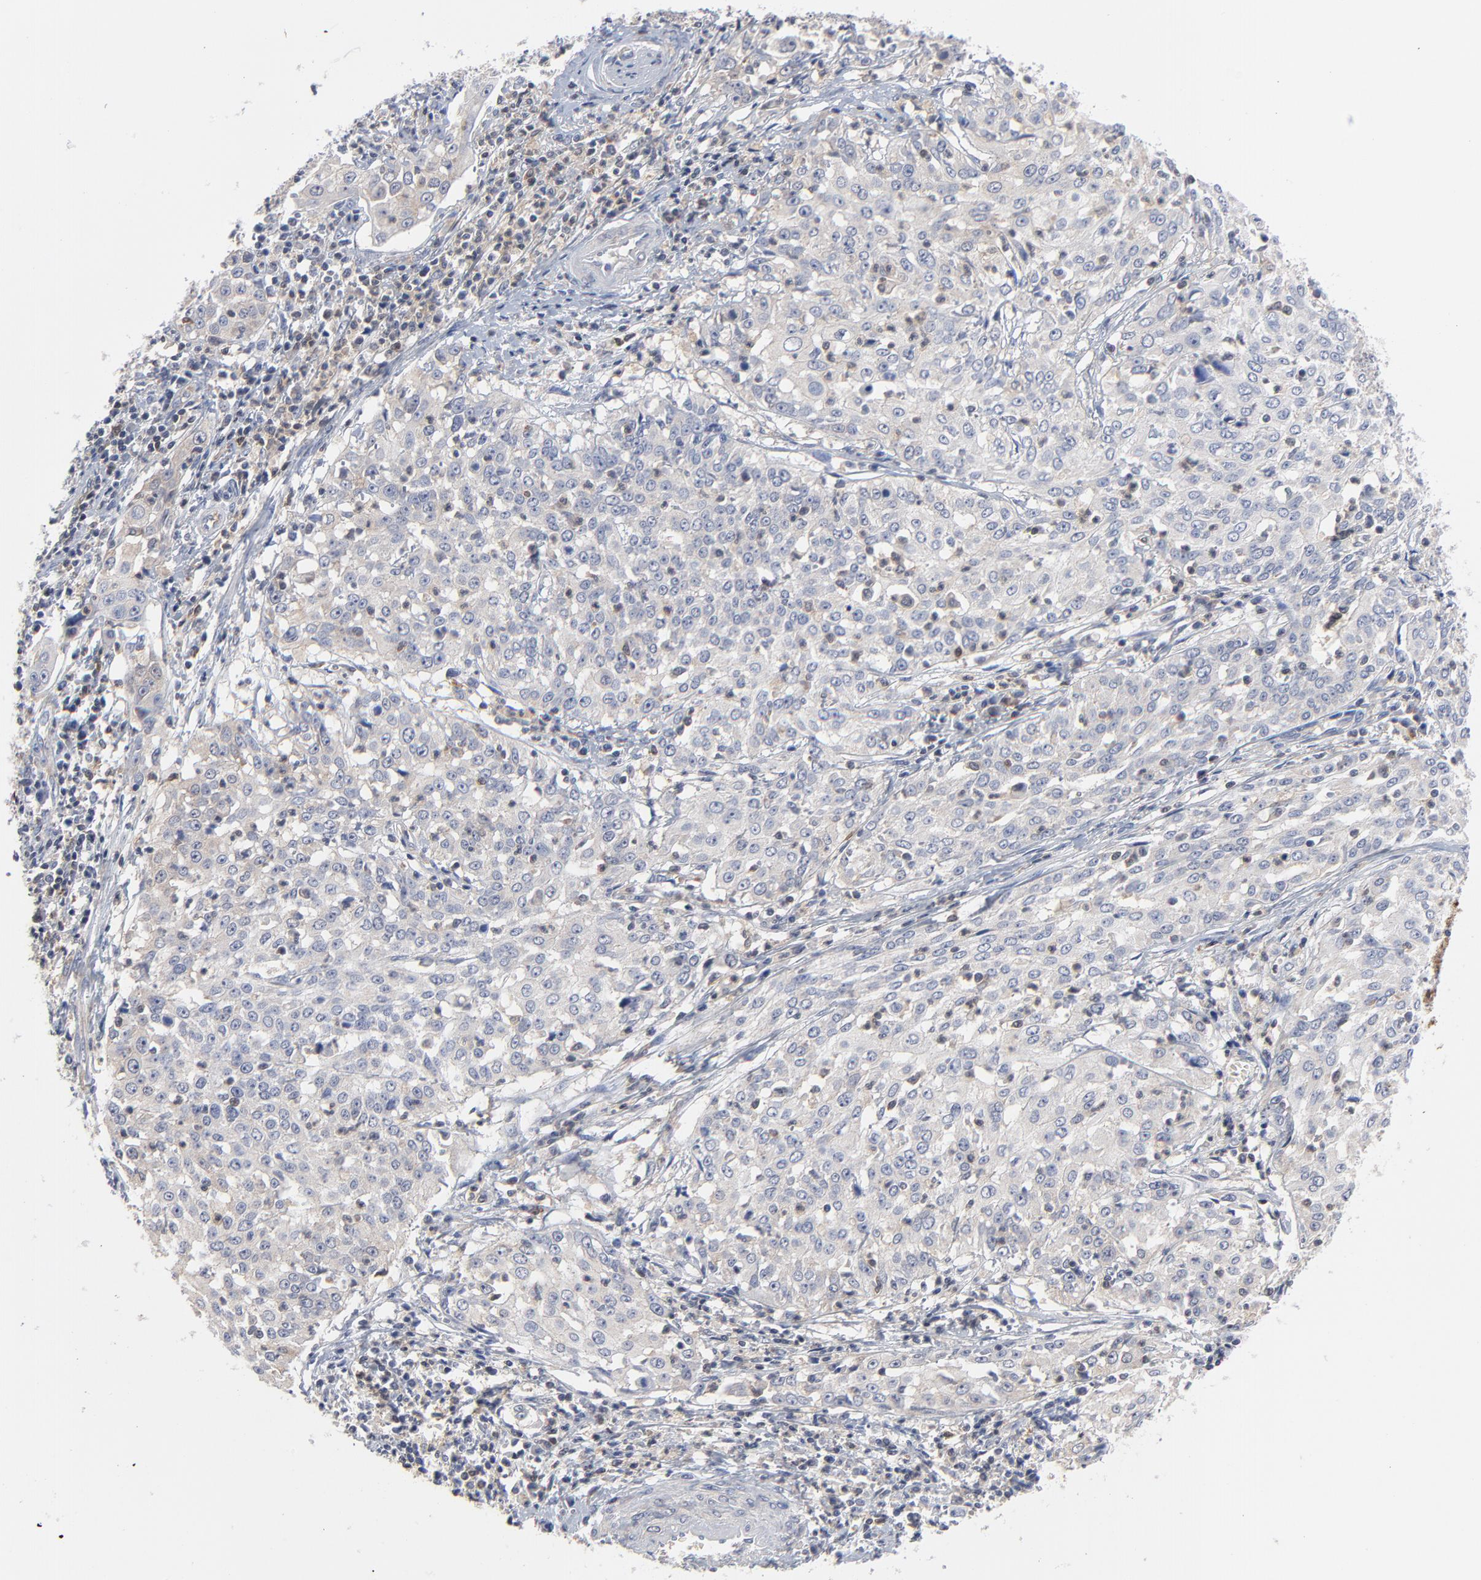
{"staining": {"intensity": "weak", "quantity": "<25%", "location": "cytoplasmic/membranous"}, "tissue": "cervical cancer", "cell_type": "Tumor cells", "image_type": "cancer", "snomed": [{"axis": "morphology", "description": "Squamous cell carcinoma, NOS"}, {"axis": "topography", "description": "Cervix"}], "caption": "Immunohistochemical staining of human cervical cancer (squamous cell carcinoma) exhibits no significant staining in tumor cells.", "gene": "CAB39L", "patient": {"sex": "female", "age": 39}}